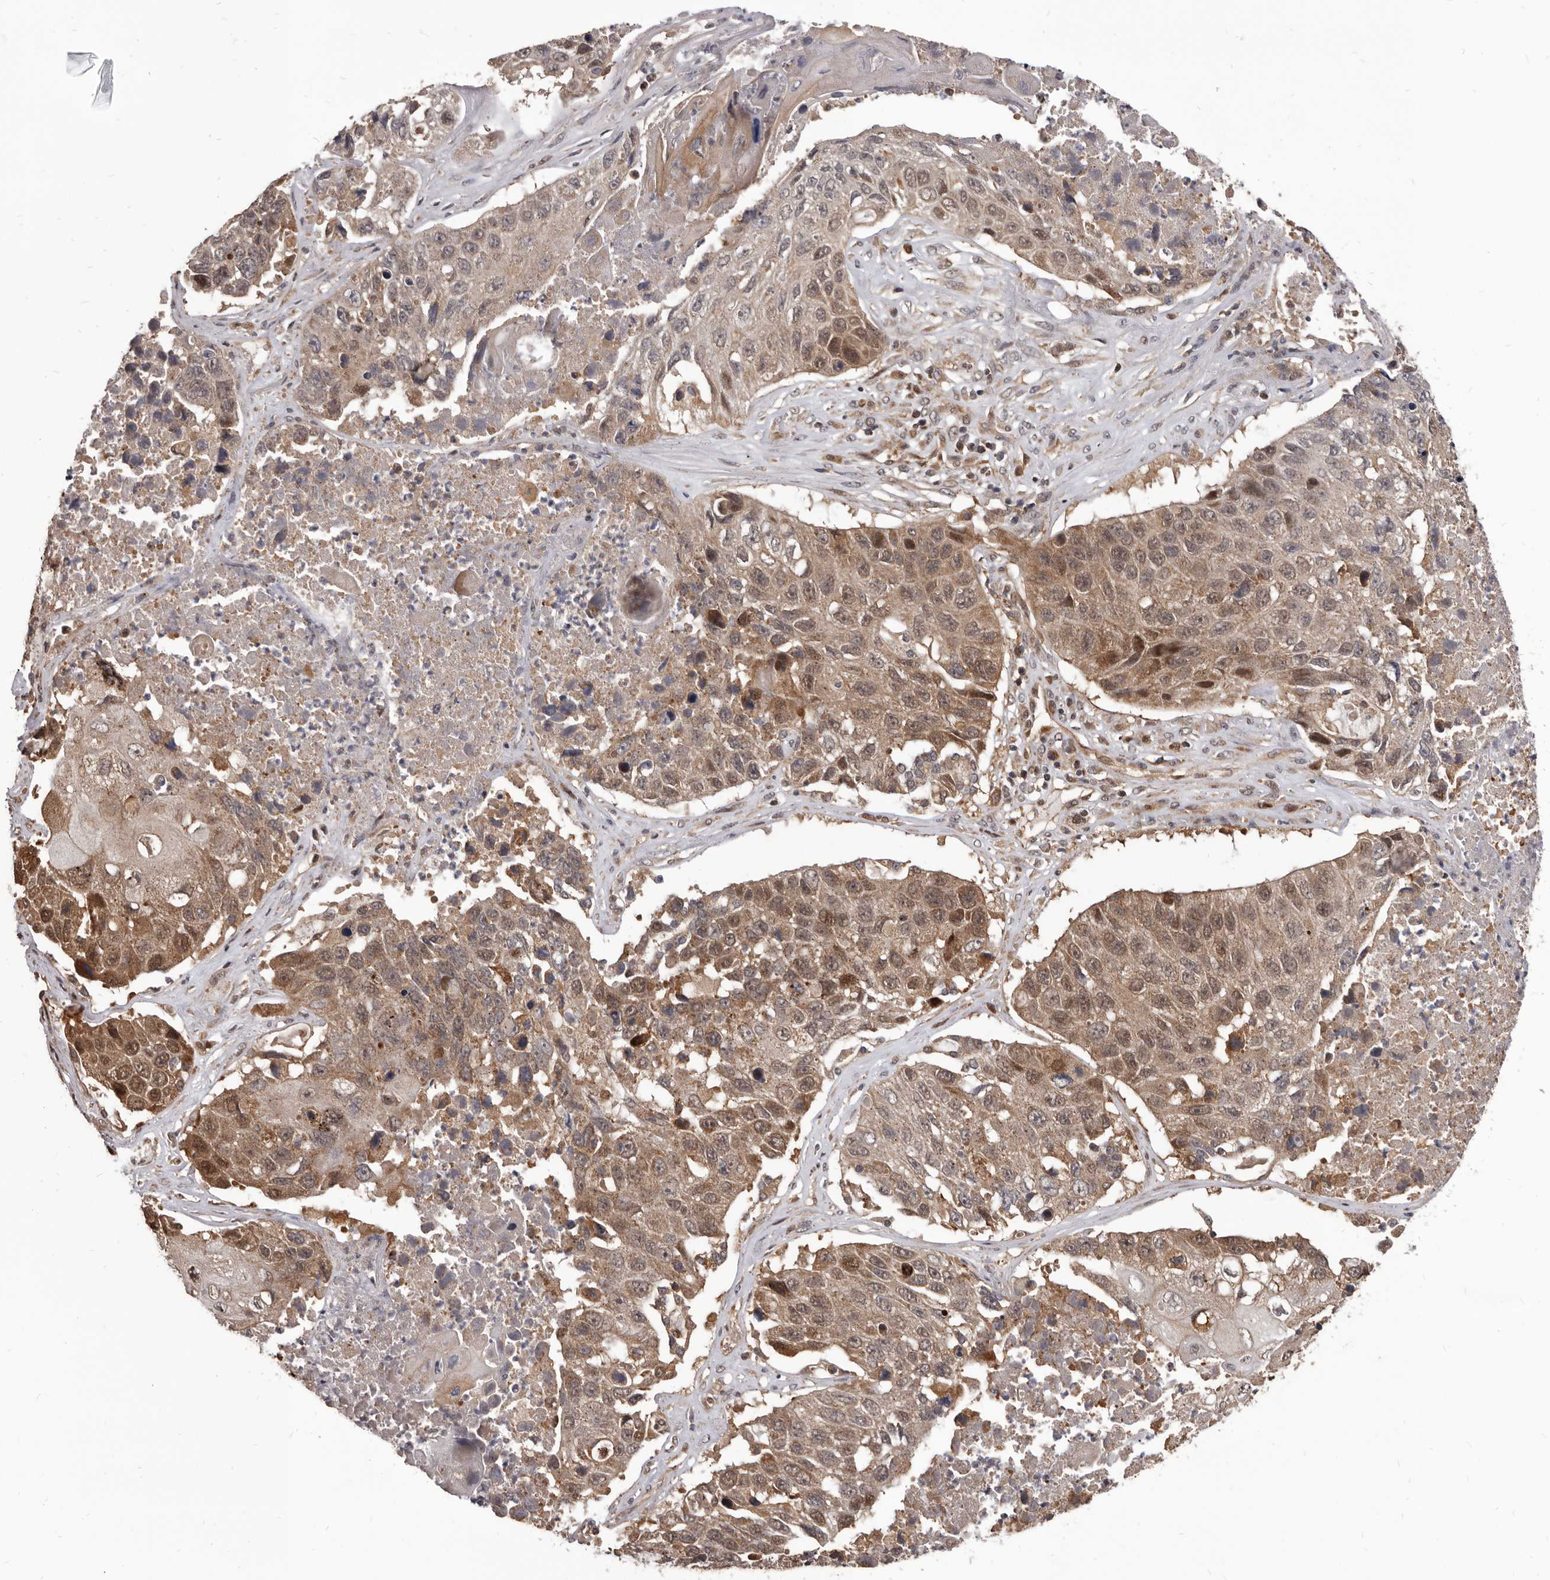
{"staining": {"intensity": "moderate", "quantity": ">75%", "location": "cytoplasmic/membranous,nuclear"}, "tissue": "lung cancer", "cell_type": "Tumor cells", "image_type": "cancer", "snomed": [{"axis": "morphology", "description": "Squamous cell carcinoma, NOS"}, {"axis": "topography", "description": "Lung"}], "caption": "Squamous cell carcinoma (lung) tissue demonstrates moderate cytoplasmic/membranous and nuclear expression in approximately >75% of tumor cells, visualized by immunohistochemistry.", "gene": "MAP3K14", "patient": {"sex": "male", "age": 61}}